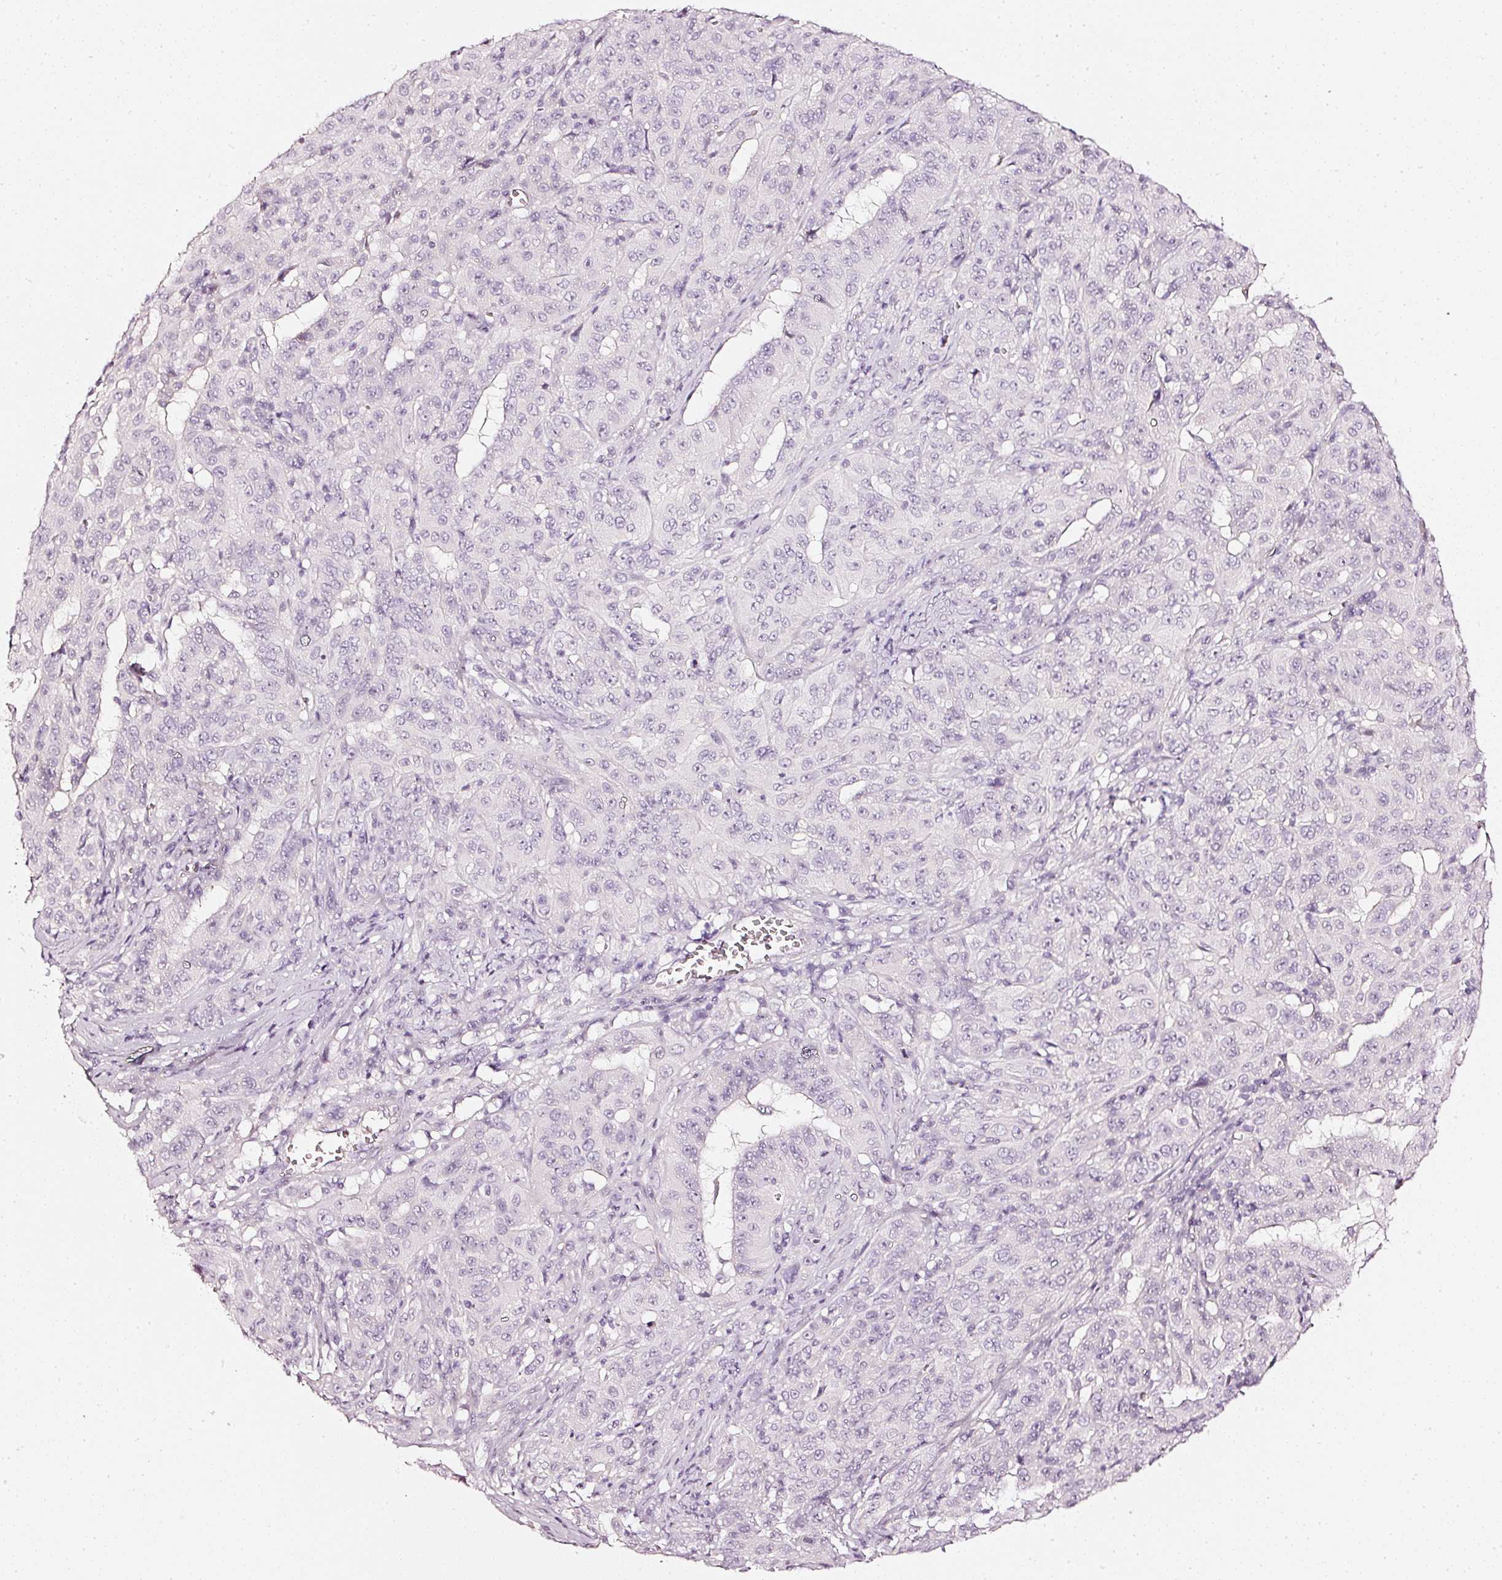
{"staining": {"intensity": "negative", "quantity": "none", "location": "none"}, "tissue": "pancreatic cancer", "cell_type": "Tumor cells", "image_type": "cancer", "snomed": [{"axis": "morphology", "description": "Adenocarcinoma, NOS"}, {"axis": "topography", "description": "Pancreas"}], "caption": "A high-resolution histopathology image shows IHC staining of adenocarcinoma (pancreatic), which displays no significant positivity in tumor cells.", "gene": "CNP", "patient": {"sex": "male", "age": 63}}